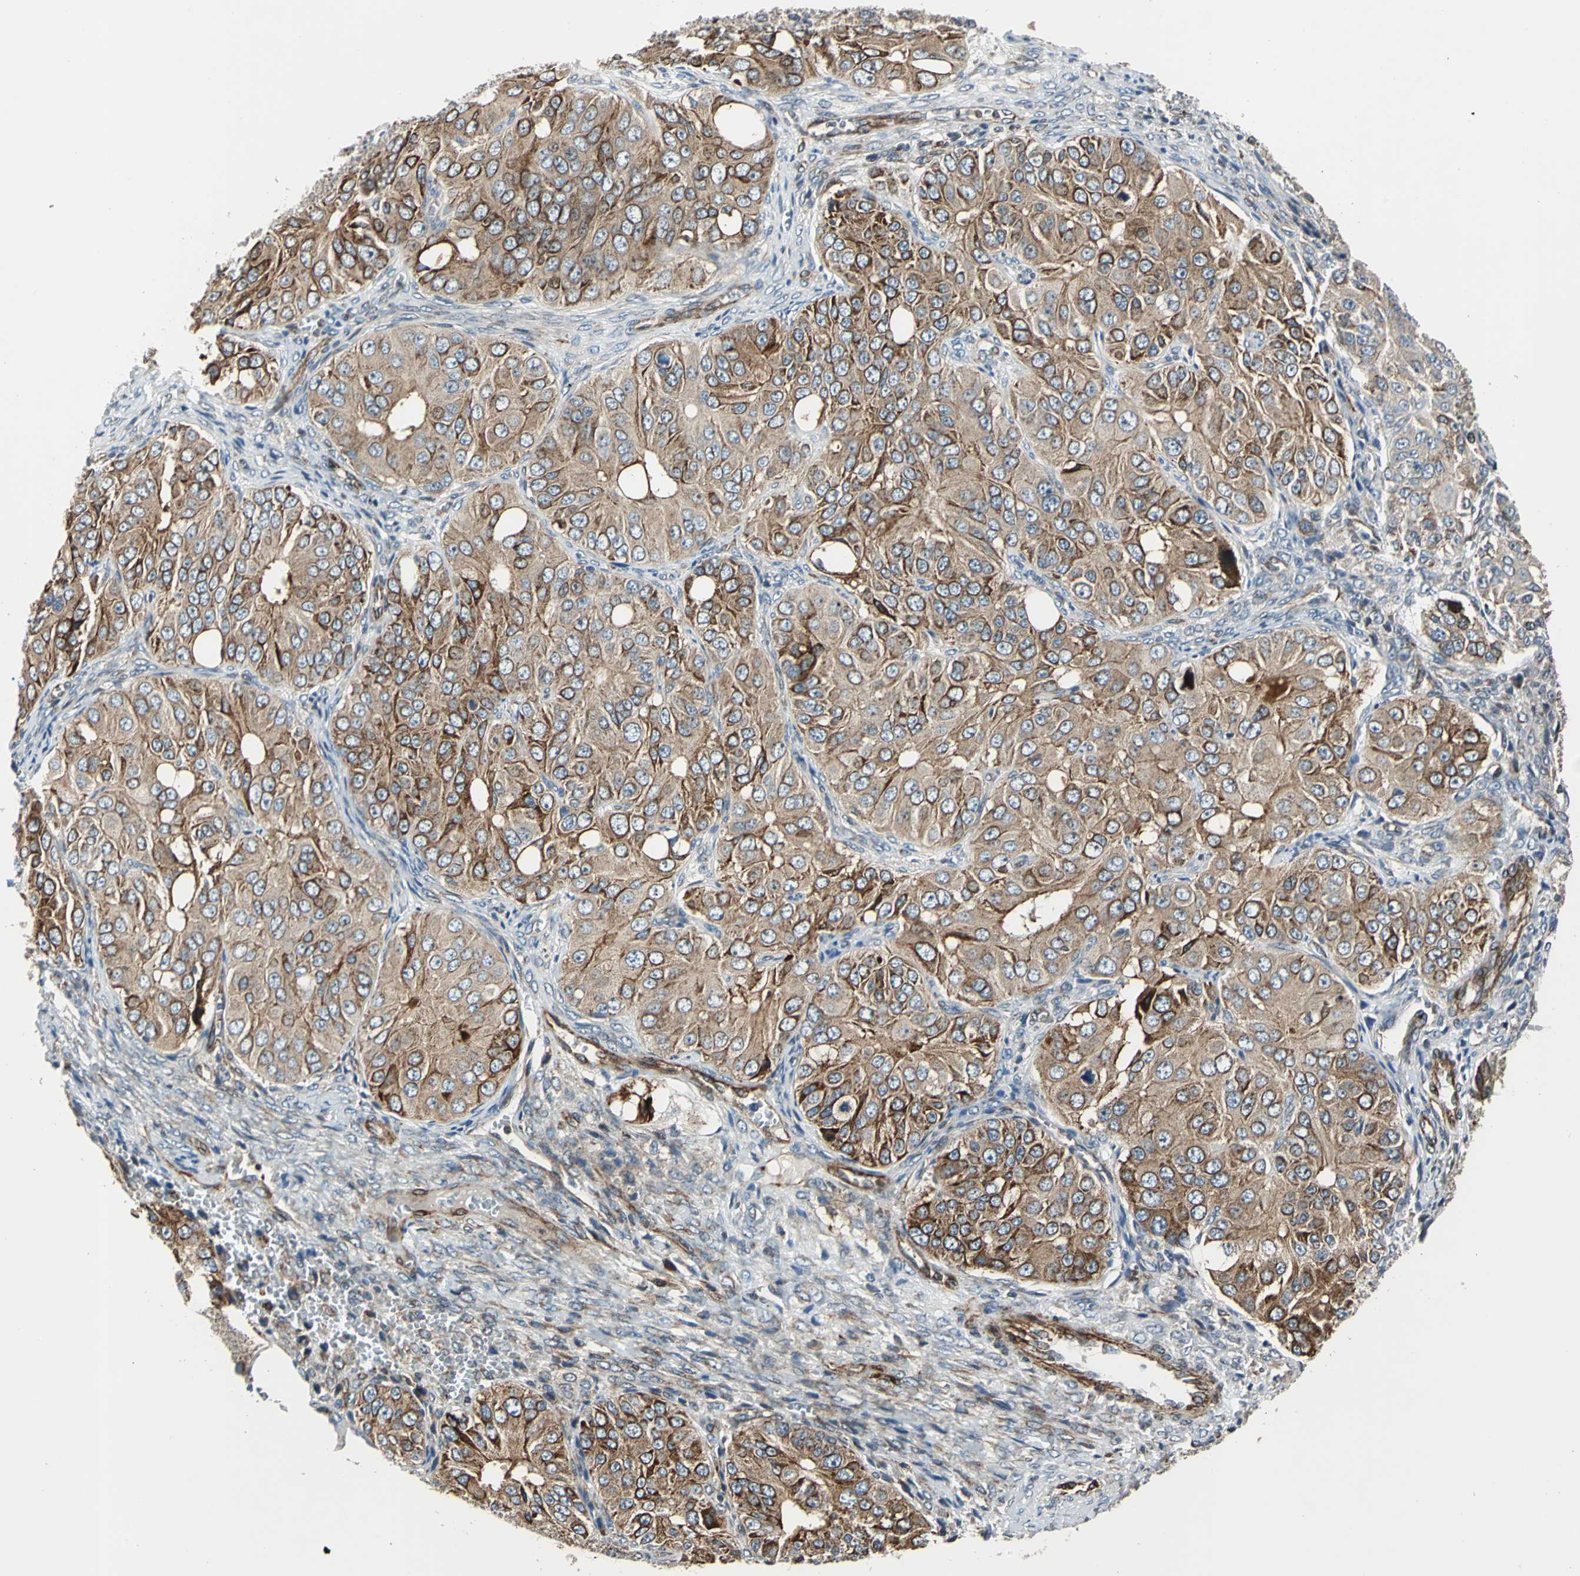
{"staining": {"intensity": "strong", "quantity": ">75%", "location": "cytoplasmic/membranous"}, "tissue": "ovarian cancer", "cell_type": "Tumor cells", "image_type": "cancer", "snomed": [{"axis": "morphology", "description": "Carcinoma, endometroid"}, {"axis": "topography", "description": "Ovary"}], "caption": "Immunohistochemistry (IHC) of human endometroid carcinoma (ovarian) reveals high levels of strong cytoplasmic/membranous positivity in approximately >75% of tumor cells. (DAB (3,3'-diaminobenzidine) IHC with brightfield microscopy, high magnification).", "gene": "HTATIP2", "patient": {"sex": "female", "age": 51}}